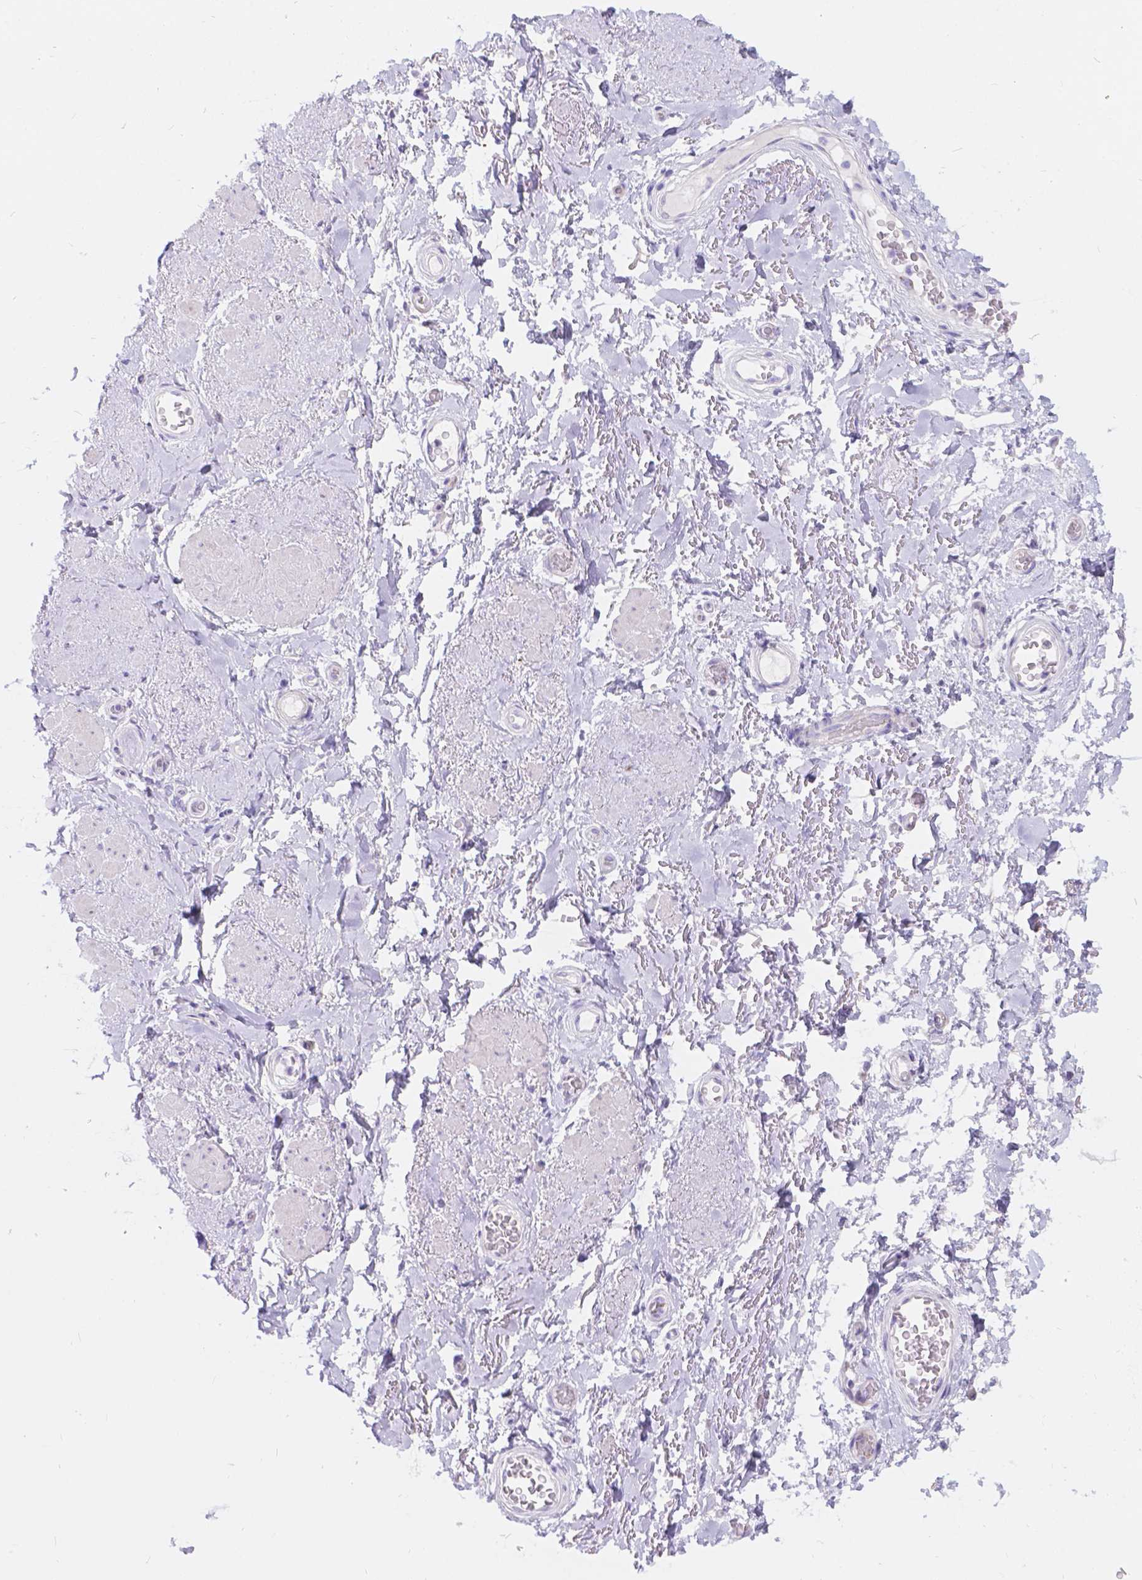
{"staining": {"intensity": "negative", "quantity": "none", "location": "none"}, "tissue": "adipose tissue", "cell_type": "Adipocytes", "image_type": "normal", "snomed": [{"axis": "morphology", "description": "Normal tissue, NOS"}, {"axis": "topography", "description": "Anal"}, {"axis": "topography", "description": "Peripheral nerve tissue"}], "caption": "The image shows no significant positivity in adipocytes of adipose tissue.", "gene": "KLHL10", "patient": {"sex": "male", "age": 53}}